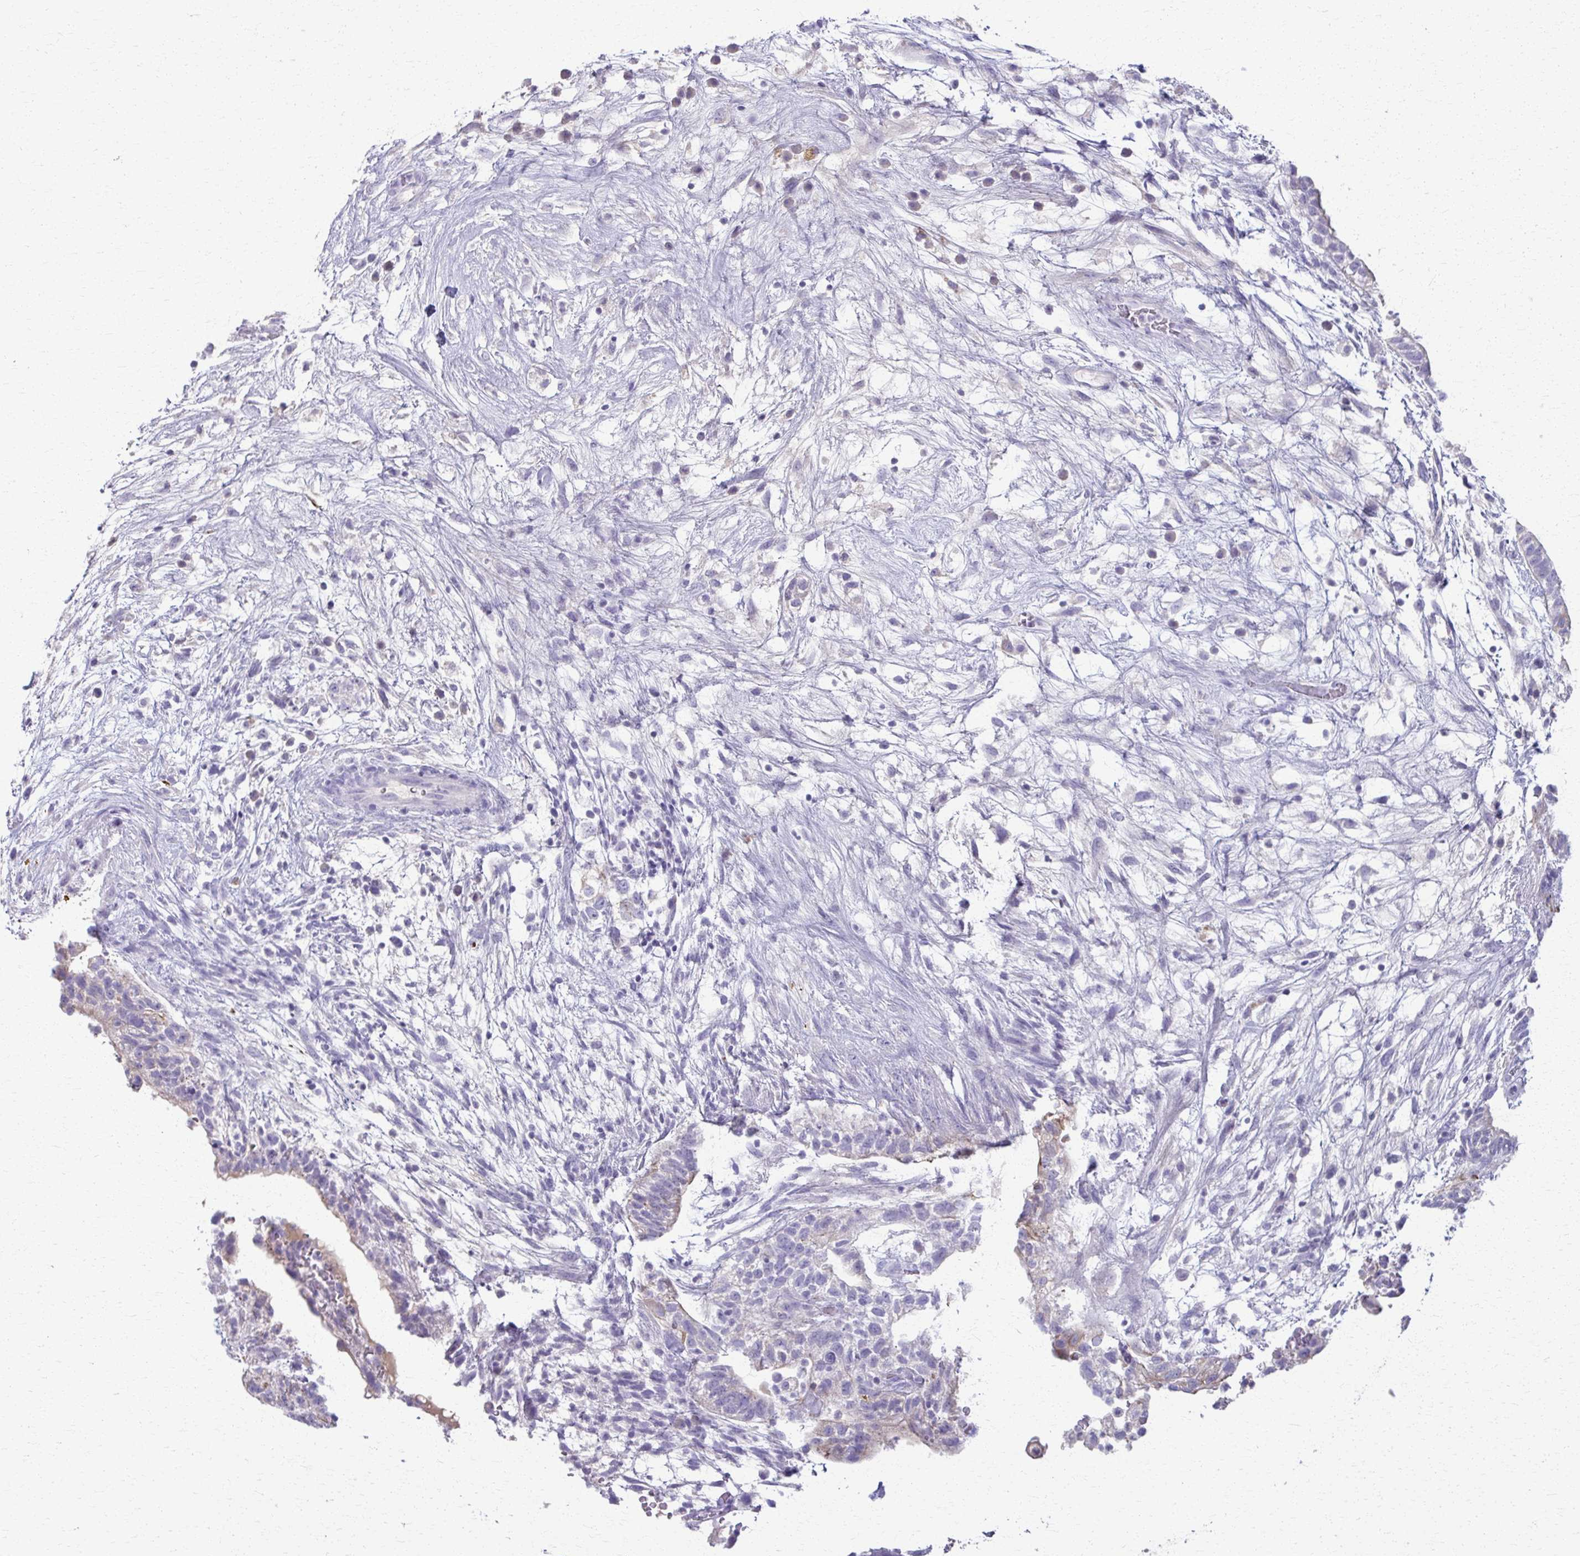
{"staining": {"intensity": "moderate", "quantity": "<25%", "location": "cytoplasmic/membranous"}, "tissue": "testis cancer", "cell_type": "Tumor cells", "image_type": "cancer", "snomed": [{"axis": "morphology", "description": "Normal tissue, NOS"}, {"axis": "morphology", "description": "Carcinoma, Embryonal, NOS"}, {"axis": "topography", "description": "Testis"}], "caption": "Tumor cells reveal moderate cytoplasmic/membranous positivity in about <25% of cells in embryonal carcinoma (testis).", "gene": "OR4M1", "patient": {"sex": "male", "age": 32}}